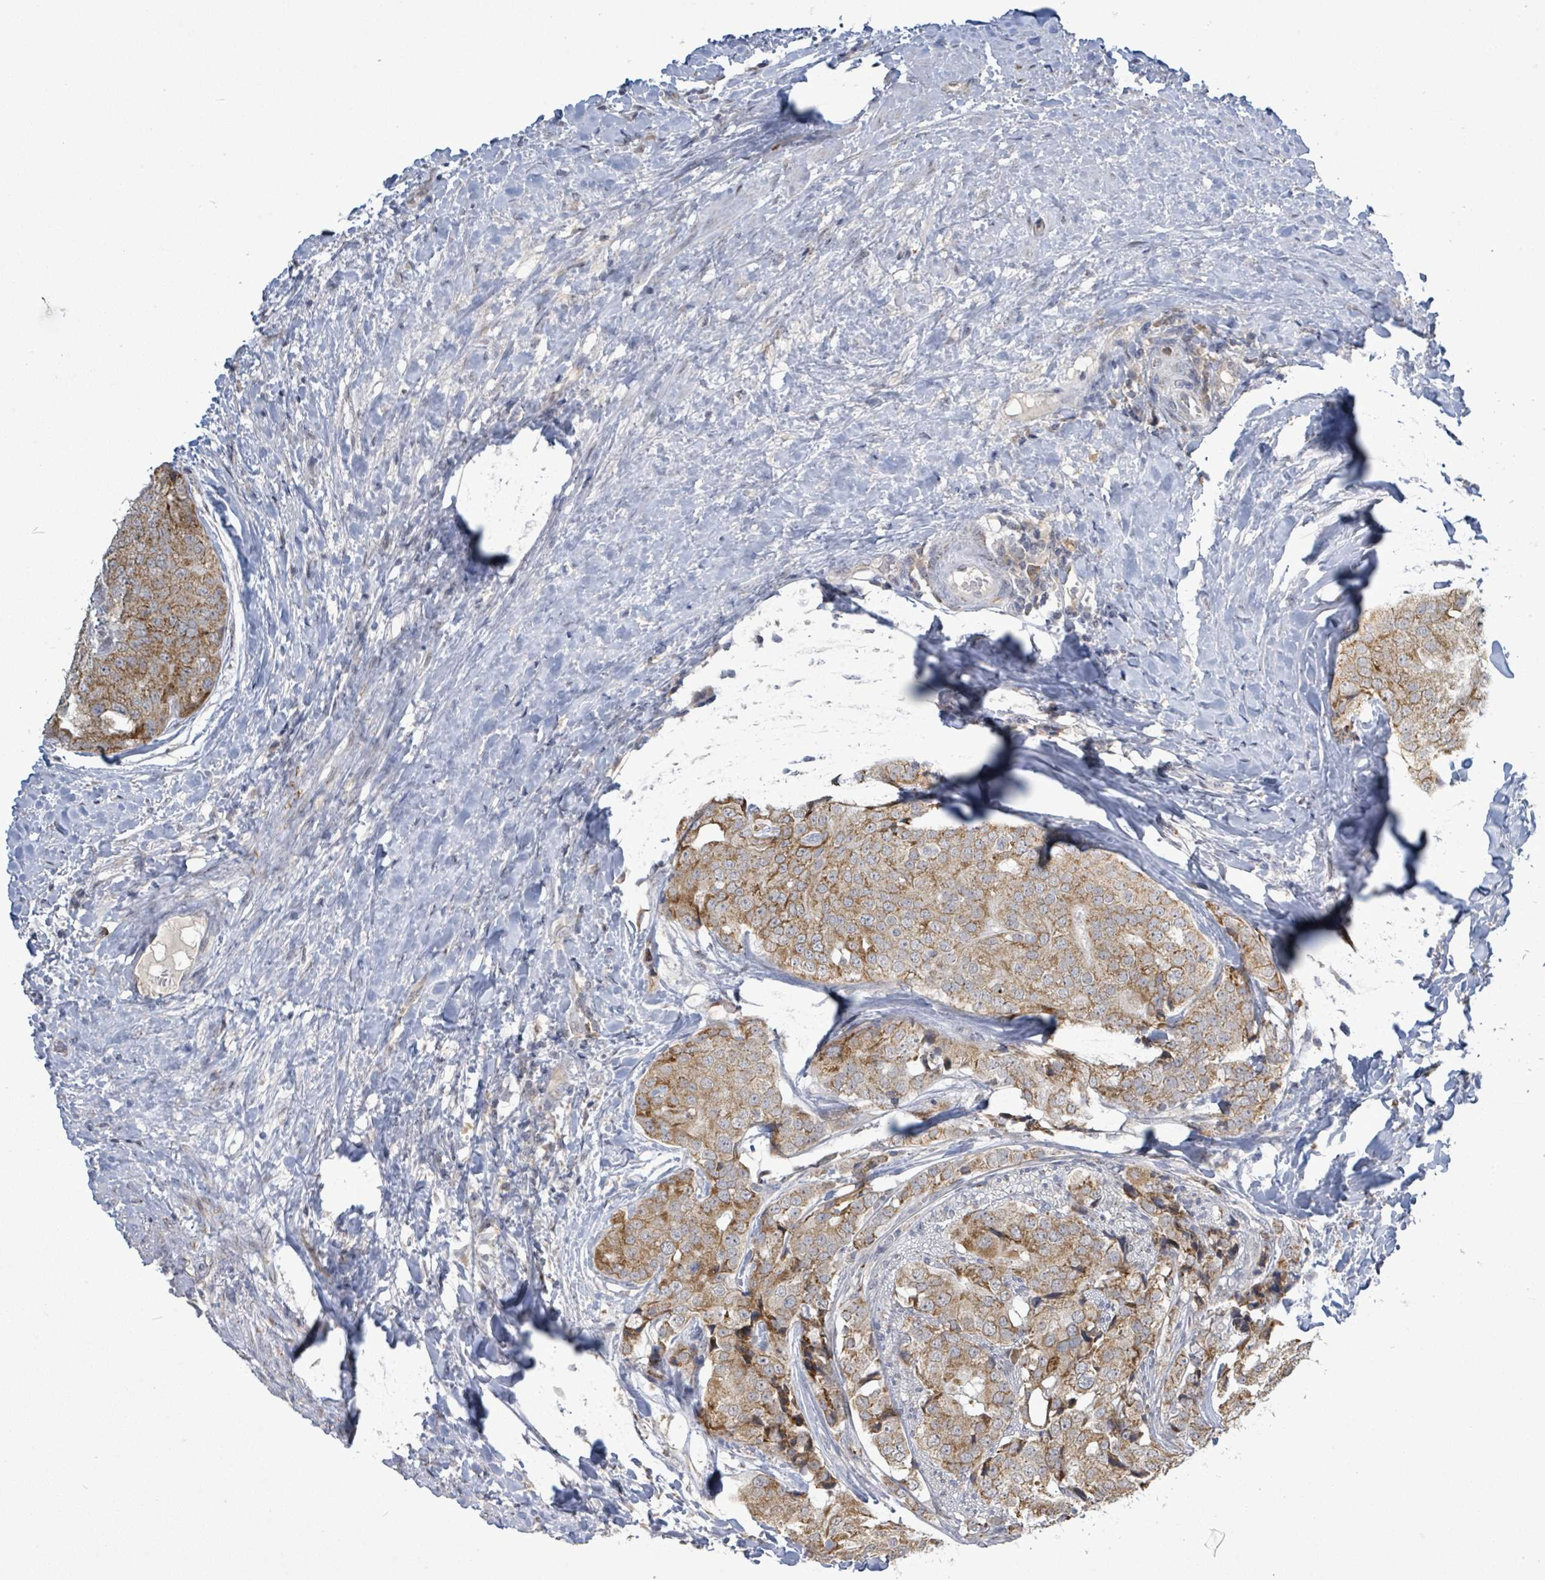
{"staining": {"intensity": "moderate", "quantity": ">75%", "location": "cytoplasmic/membranous"}, "tissue": "prostate cancer", "cell_type": "Tumor cells", "image_type": "cancer", "snomed": [{"axis": "morphology", "description": "Adenocarcinoma, High grade"}, {"axis": "topography", "description": "Prostate"}], "caption": "There is medium levels of moderate cytoplasmic/membranous staining in tumor cells of prostate cancer (high-grade adenocarcinoma), as demonstrated by immunohistochemical staining (brown color).", "gene": "COQ10B", "patient": {"sex": "male", "age": 49}}